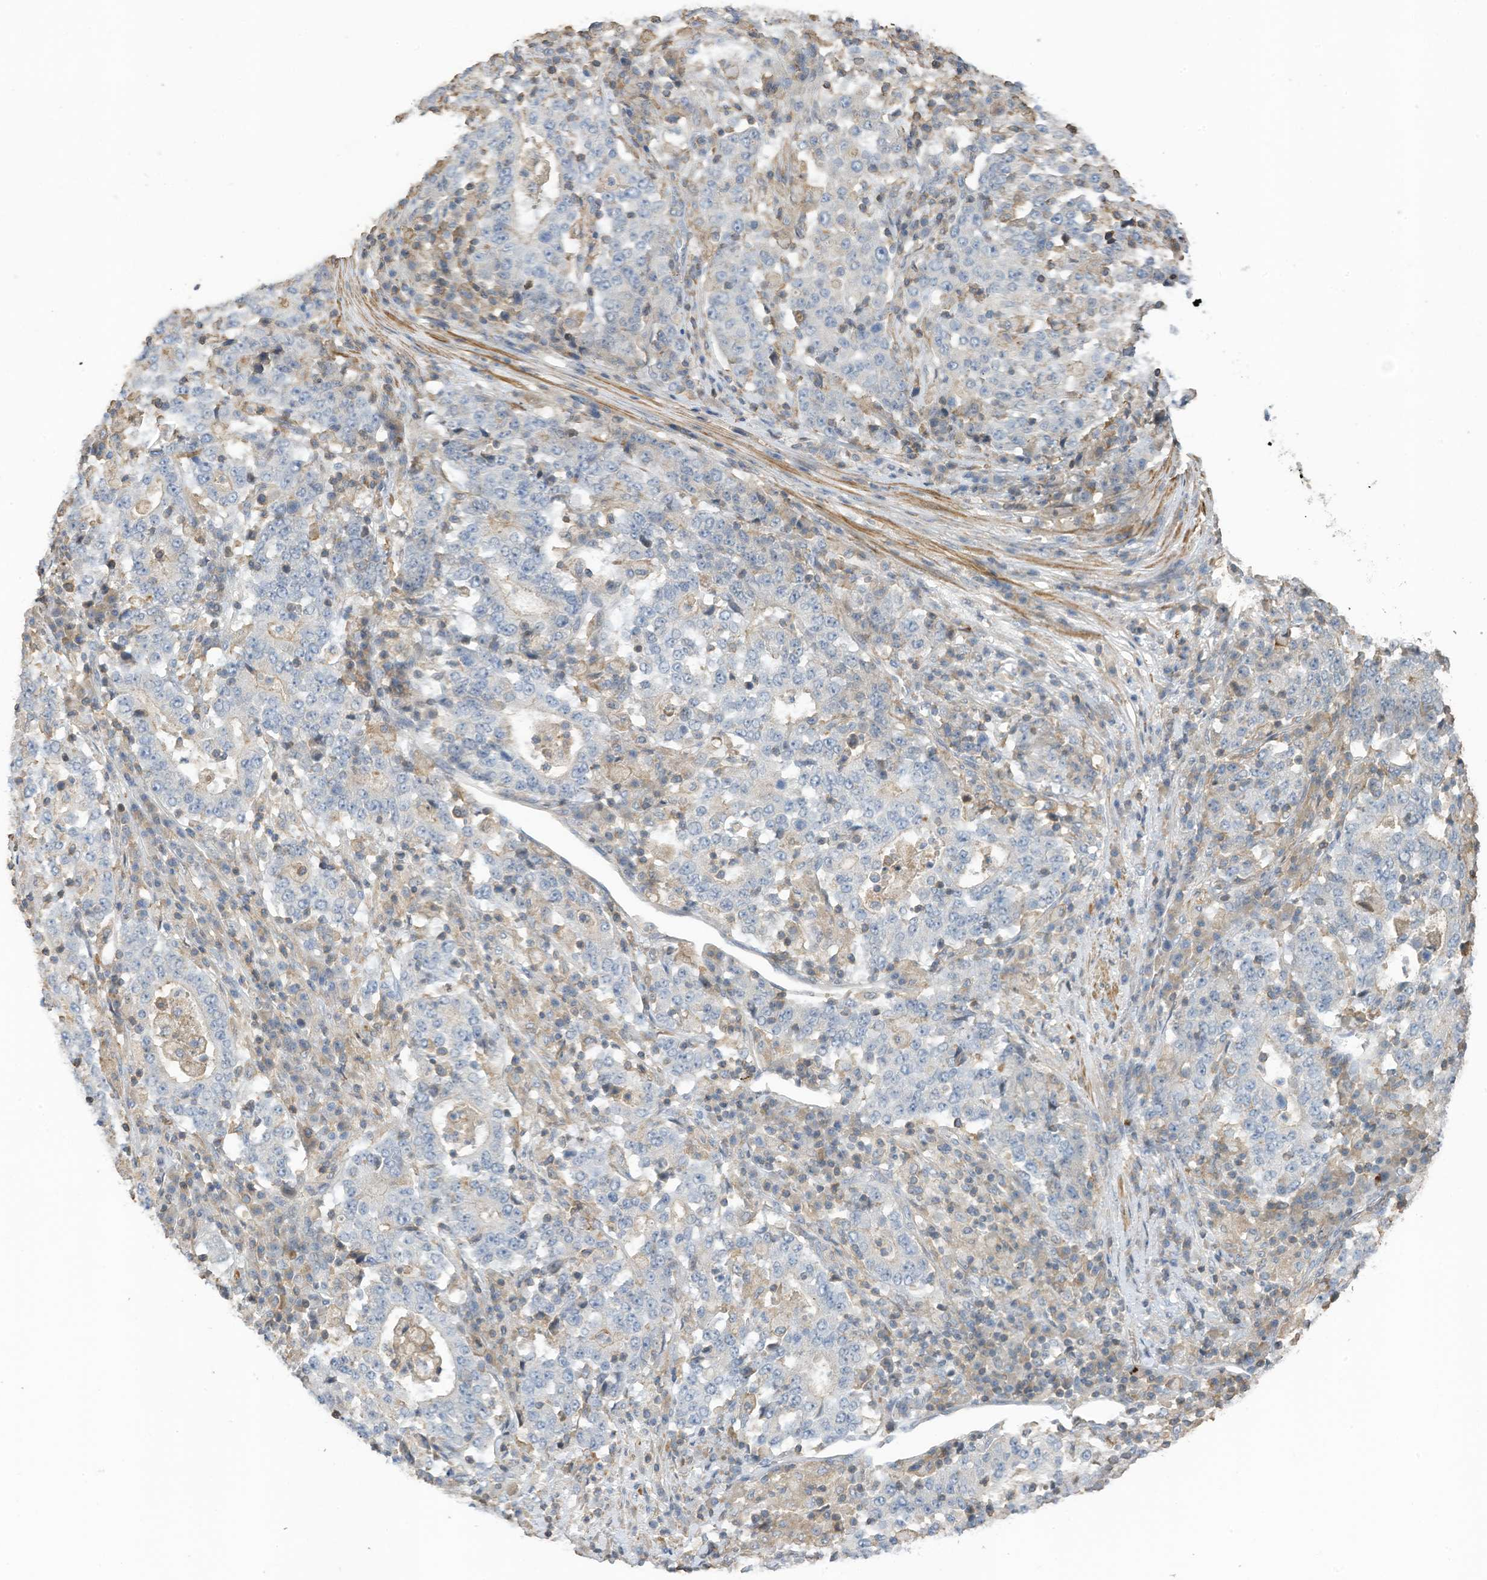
{"staining": {"intensity": "negative", "quantity": "none", "location": "none"}, "tissue": "stomach cancer", "cell_type": "Tumor cells", "image_type": "cancer", "snomed": [{"axis": "morphology", "description": "Adenocarcinoma, NOS"}, {"axis": "topography", "description": "Stomach"}], "caption": "Immunohistochemistry of stomach adenocarcinoma shows no expression in tumor cells.", "gene": "SLFN14", "patient": {"sex": "male", "age": 59}}